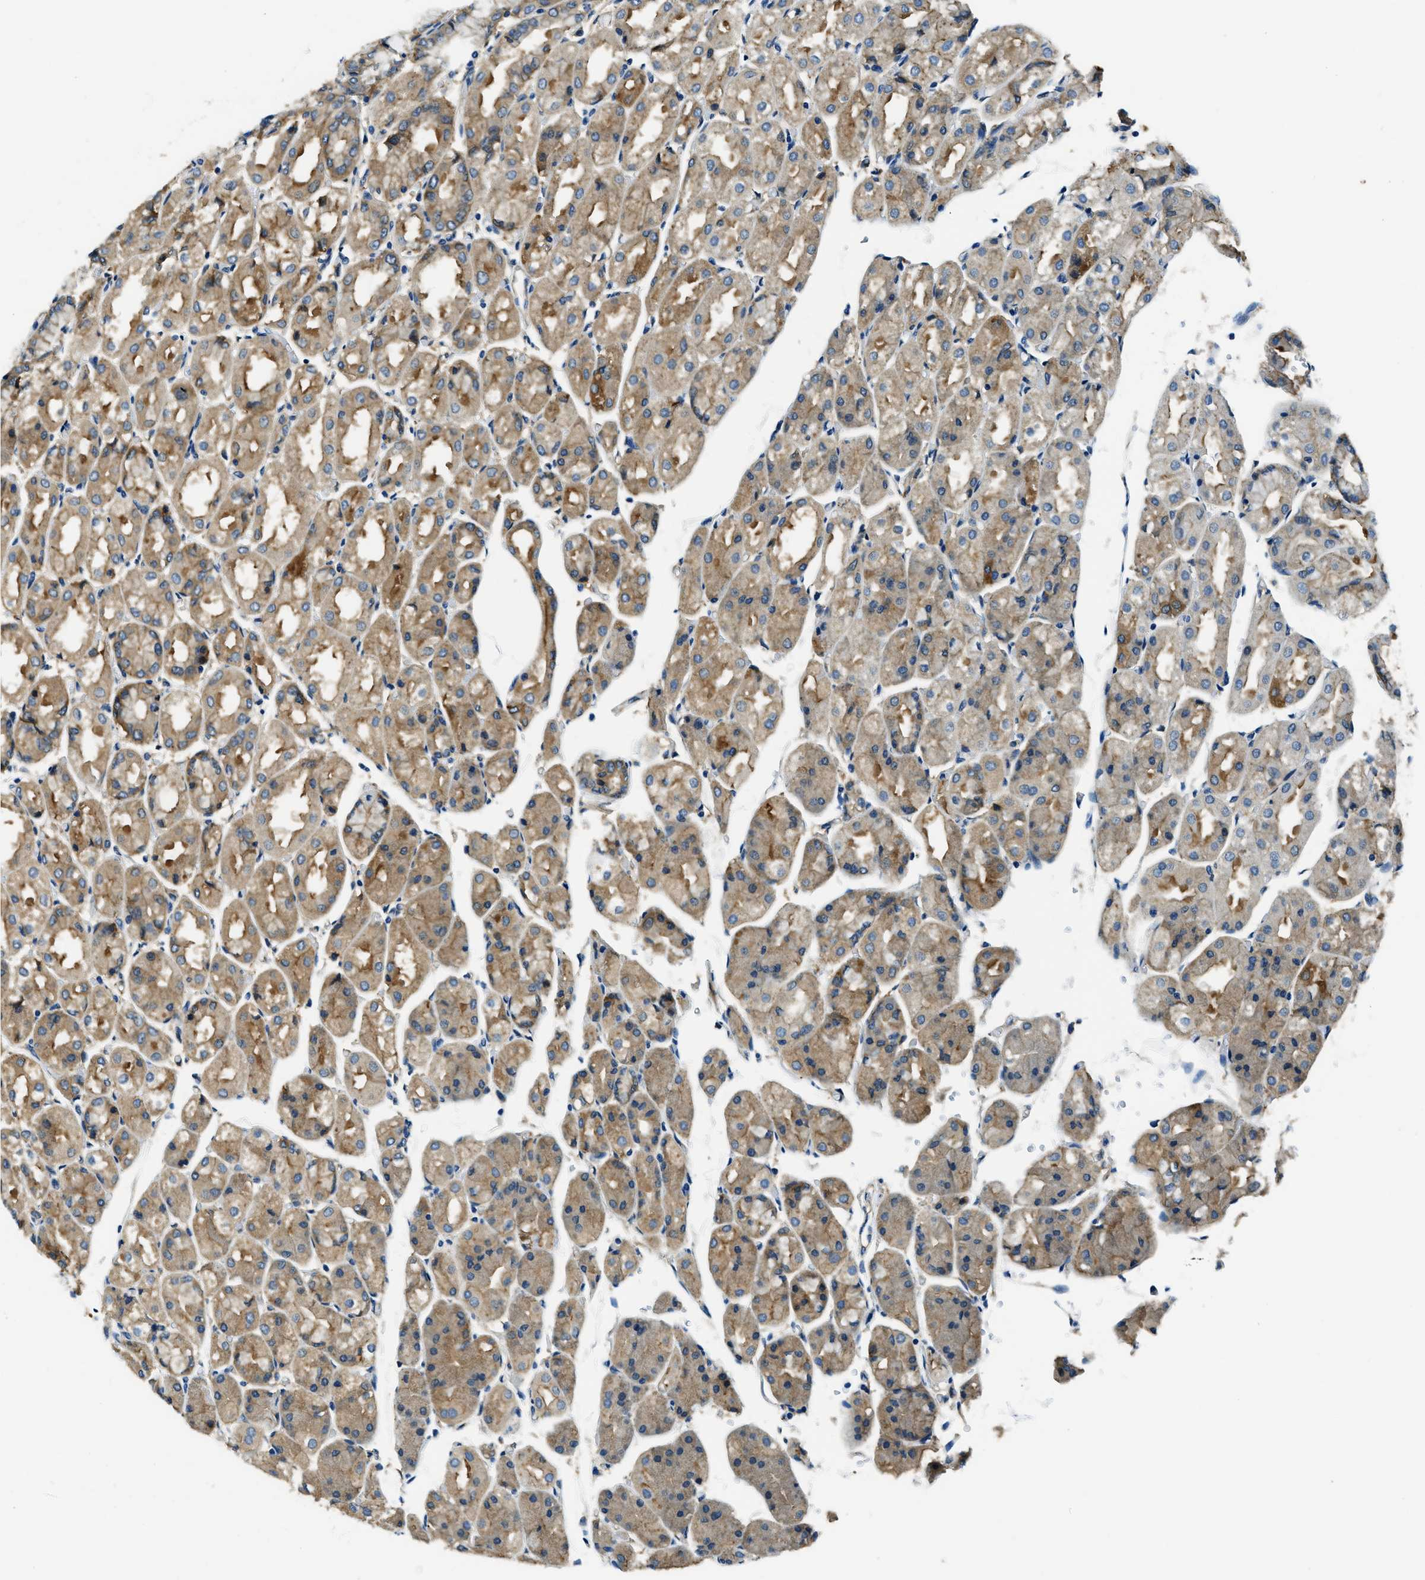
{"staining": {"intensity": "moderate", "quantity": ">75%", "location": "cytoplasmic/membranous"}, "tissue": "stomach", "cell_type": "Glandular cells", "image_type": "normal", "snomed": [{"axis": "morphology", "description": "Normal tissue, NOS"}, {"axis": "topography", "description": "Stomach, upper"}], "caption": "Immunohistochemical staining of normal human stomach reveals moderate cytoplasmic/membranous protein positivity in about >75% of glandular cells.", "gene": "TWF1", "patient": {"sex": "male", "age": 72}}